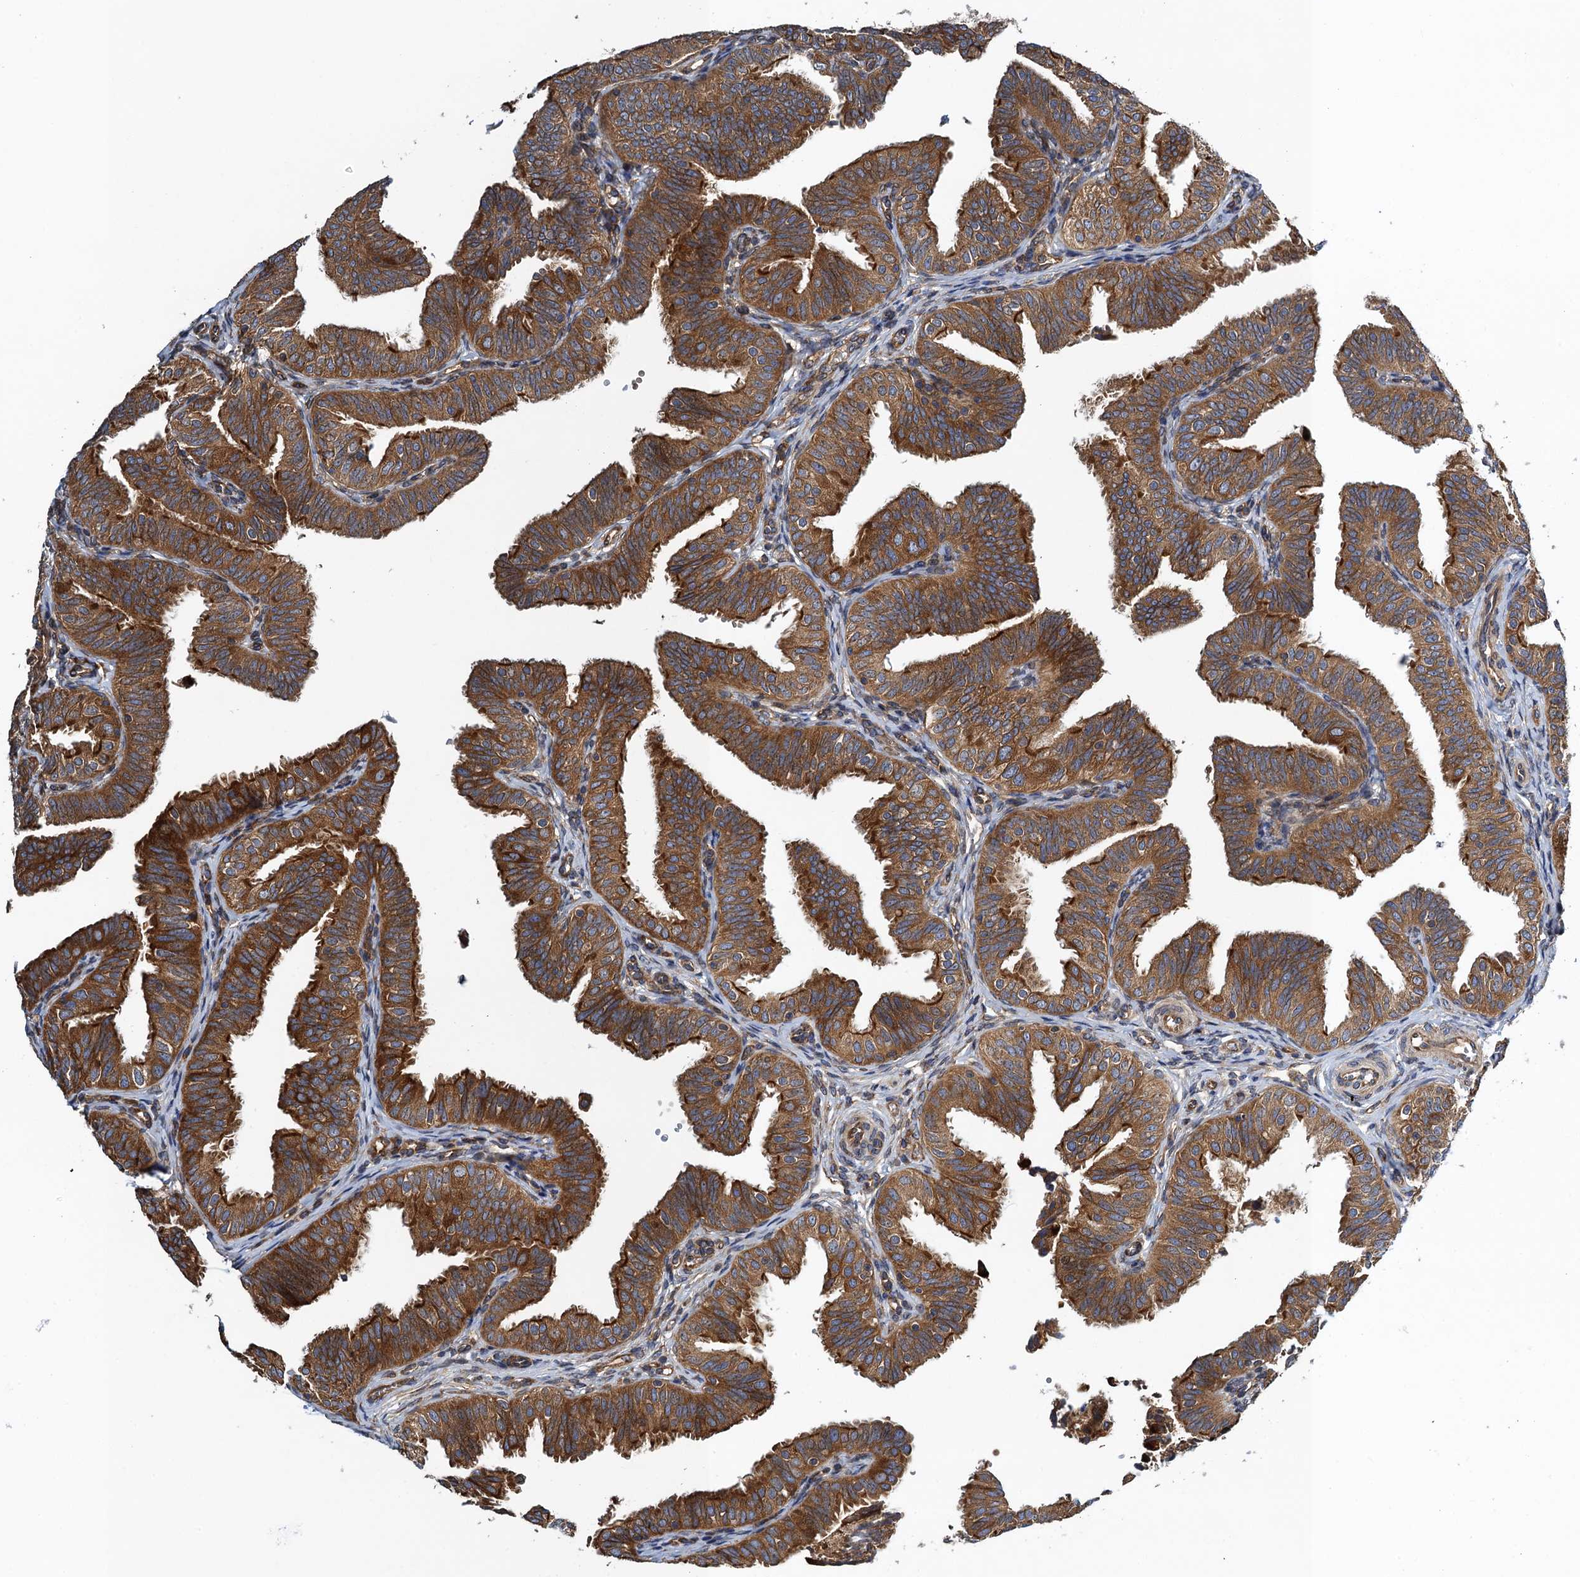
{"staining": {"intensity": "moderate", "quantity": ">75%", "location": "cytoplasmic/membranous"}, "tissue": "fallopian tube", "cell_type": "Glandular cells", "image_type": "normal", "snomed": [{"axis": "morphology", "description": "Normal tissue, NOS"}, {"axis": "topography", "description": "Fallopian tube"}], "caption": "A brown stain highlights moderate cytoplasmic/membranous positivity of a protein in glandular cells of unremarkable fallopian tube.", "gene": "MDM1", "patient": {"sex": "female", "age": 35}}